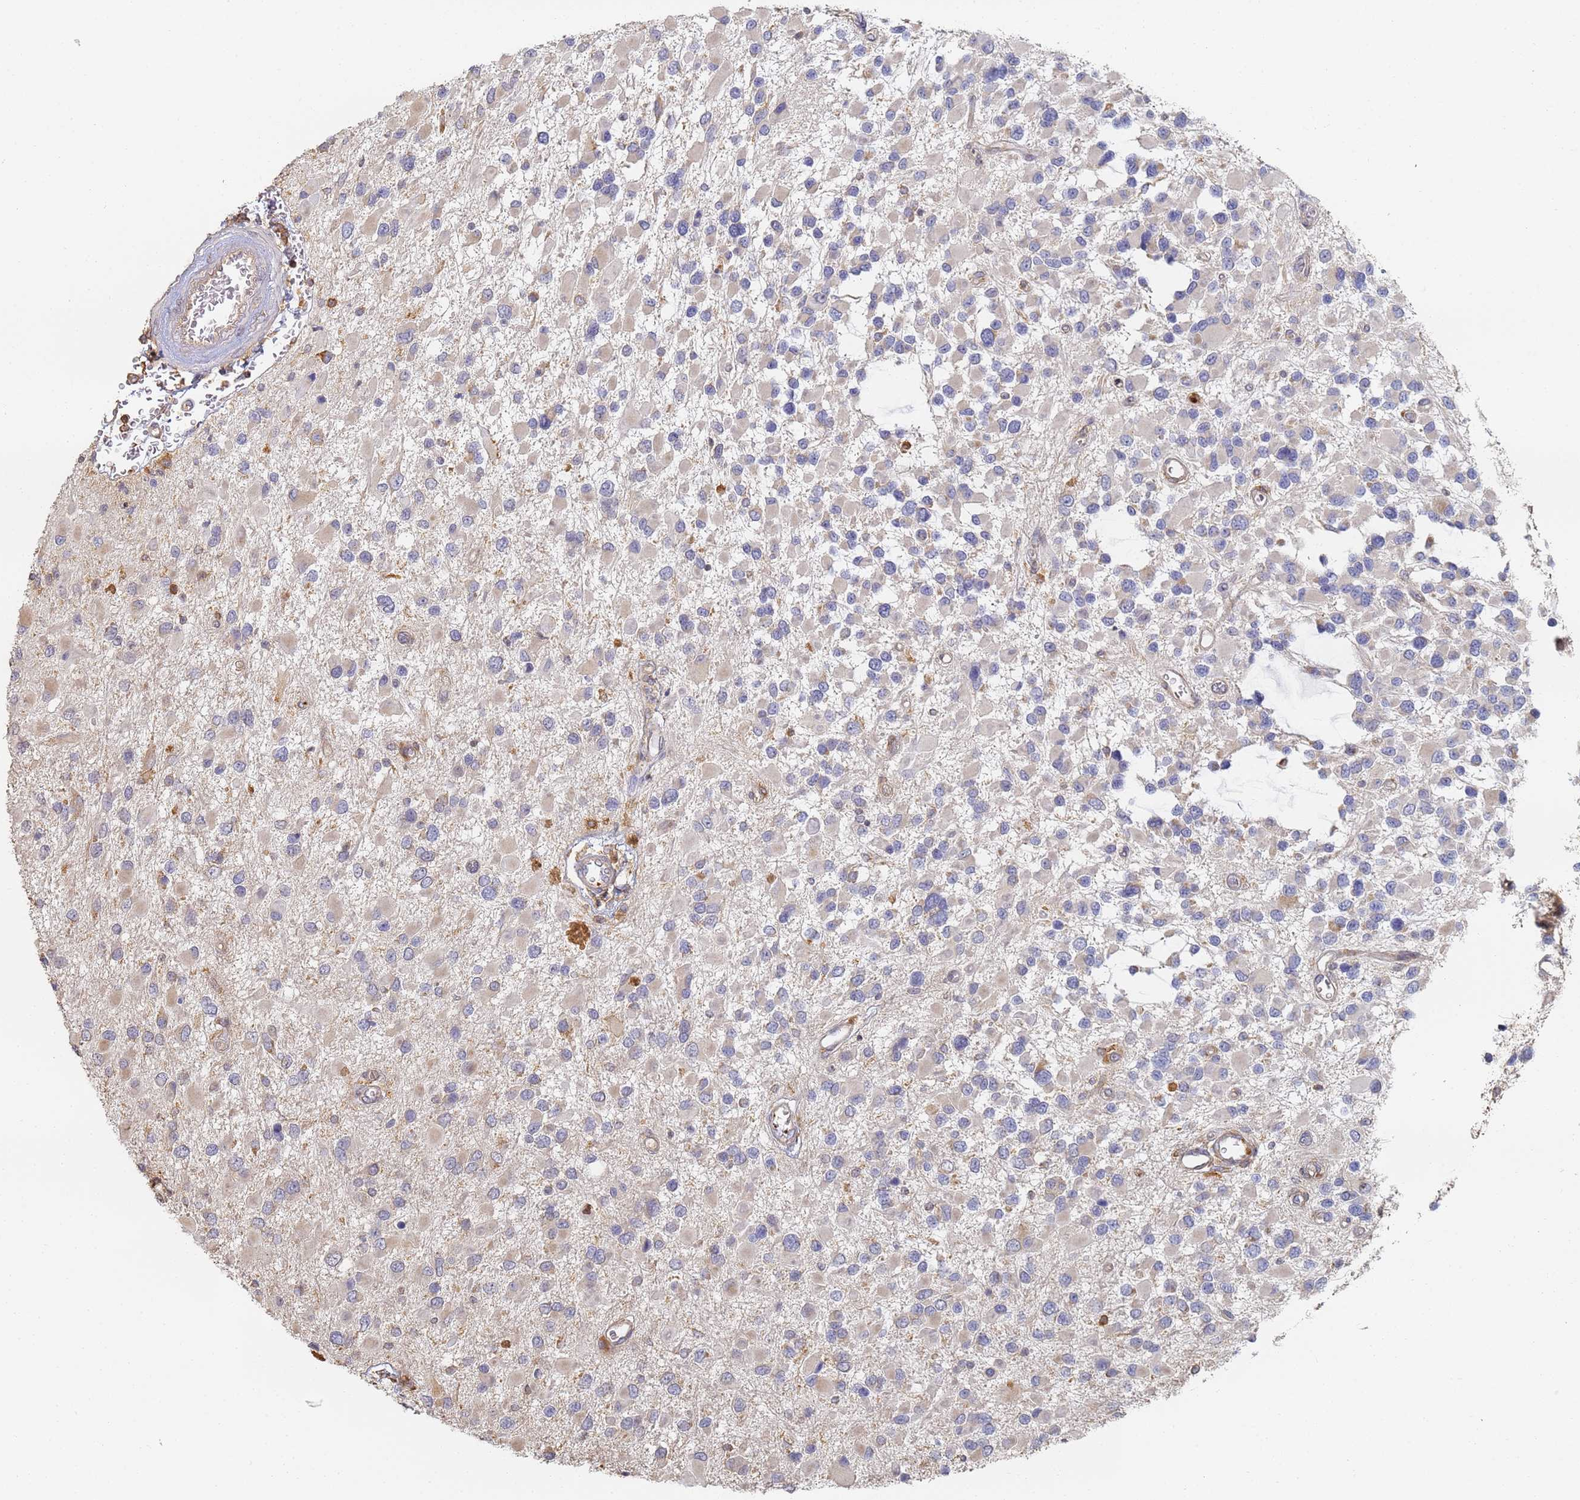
{"staining": {"intensity": "negative", "quantity": "none", "location": "none"}, "tissue": "glioma", "cell_type": "Tumor cells", "image_type": "cancer", "snomed": [{"axis": "morphology", "description": "Glioma, malignant, High grade"}, {"axis": "topography", "description": "Brain"}], "caption": "DAB immunohistochemical staining of malignant high-grade glioma exhibits no significant positivity in tumor cells. (DAB (3,3'-diaminobenzidine) IHC visualized using brightfield microscopy, high magnification).", "gene": "BIN2", "patient": {"sex": "male", "age": 53}}